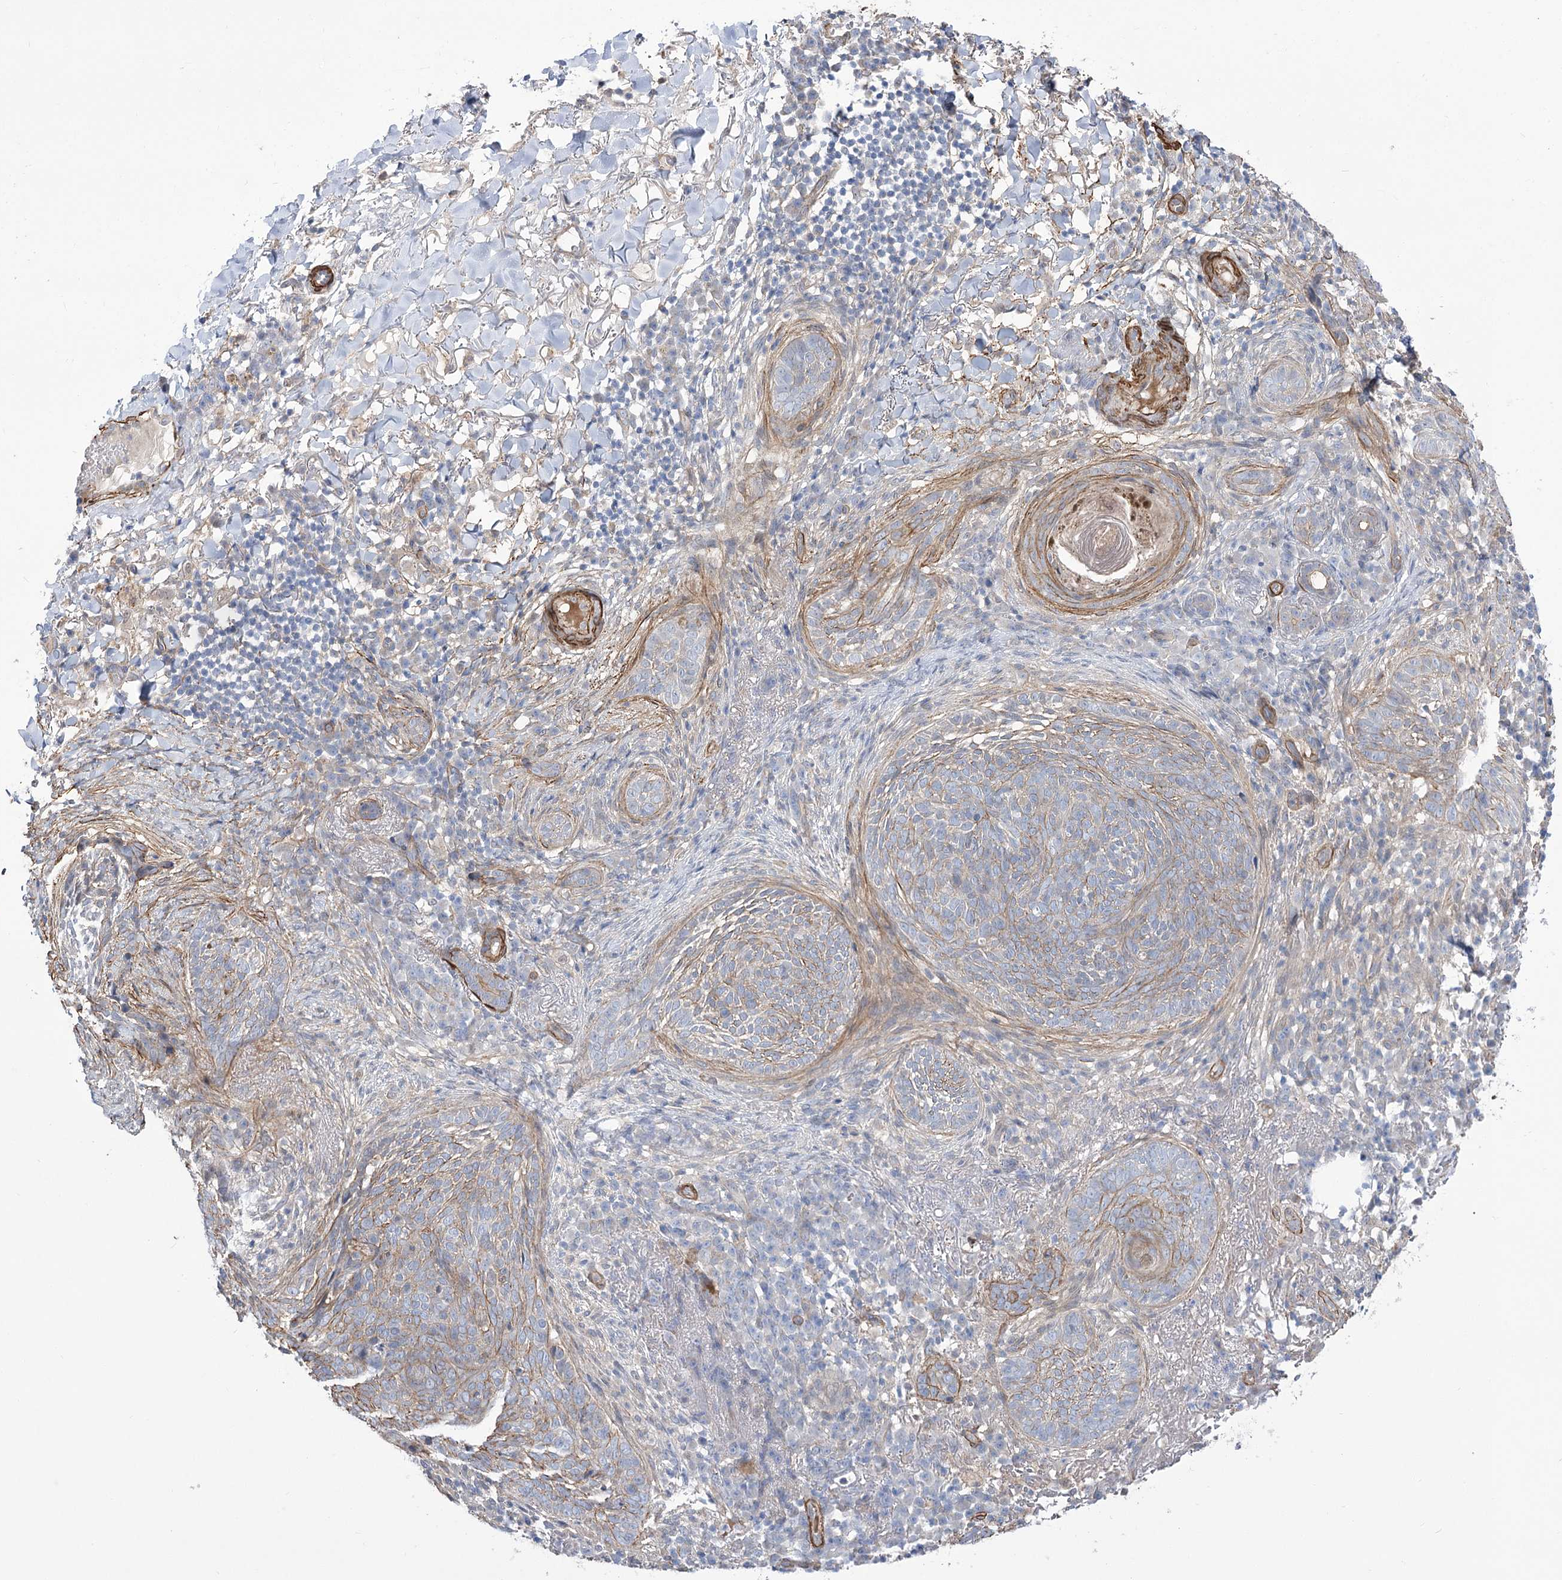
{"staining": {"intensity": "weak", "quantity": "25%-75%", "location": "cytoplasmic/membranous"}, "tissue": "skin cancer", "cell_type": "Tumor cells", "image_type": "cancer", "snomed": [{"axis": "morphology", "description": "Basal cell carcinoma"}, {"axis": "topography", "description": "Skin"}], "caption": "Immunohistochemical staining of human skin cancer (basal cell carcinoma) exhibits low levels of weak cytoplasmic/membranous protein positivity in about 25%-75% of tumor cells. (DAB (3,3'-diaminobenzidine) IHC with brightfield microscopy, high magnification).", "gene": "WASHC3", "patient": {"sex": "male", "age": 85}}